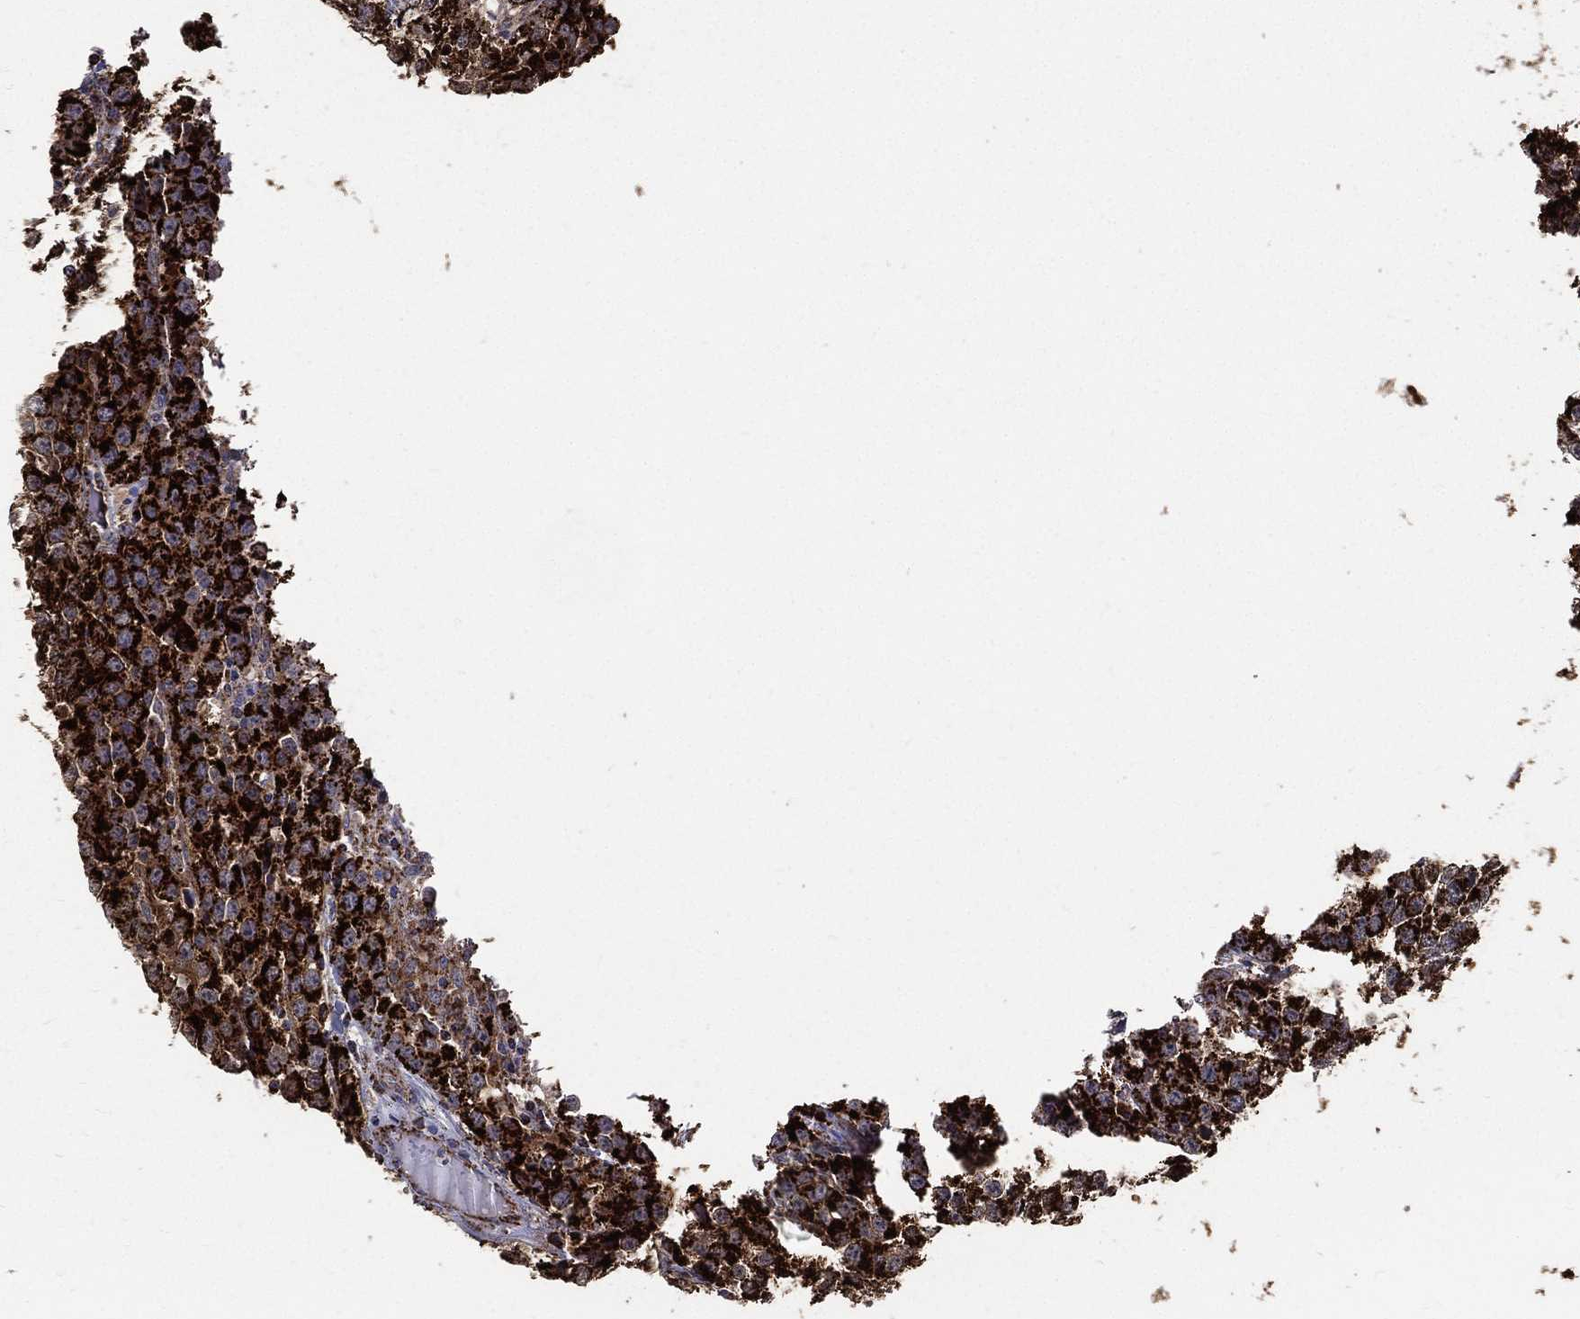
{"staining": {"intensity": "strong", "quantity": ">75%", "location": "cytoplasmic/membranous"}, "tissue": "testis cancer", "cell_type": "Tumor cells", "image_type": "cancer", "snomed": [{"axis": "morphology", "description": "Seminoma, NOS"}, {"axis": "topography", "description": "Testis"}], "caption": "IHC (DAB (3,3'-diaminobenzidine)) staining of testis cancer (seminoma) exhibits strong cytoplasmic/membranous protein positivity in about >75% of tumor cells.", "gene": "NDUFAB1", "patient": {"sex": "male", "age": 59}}